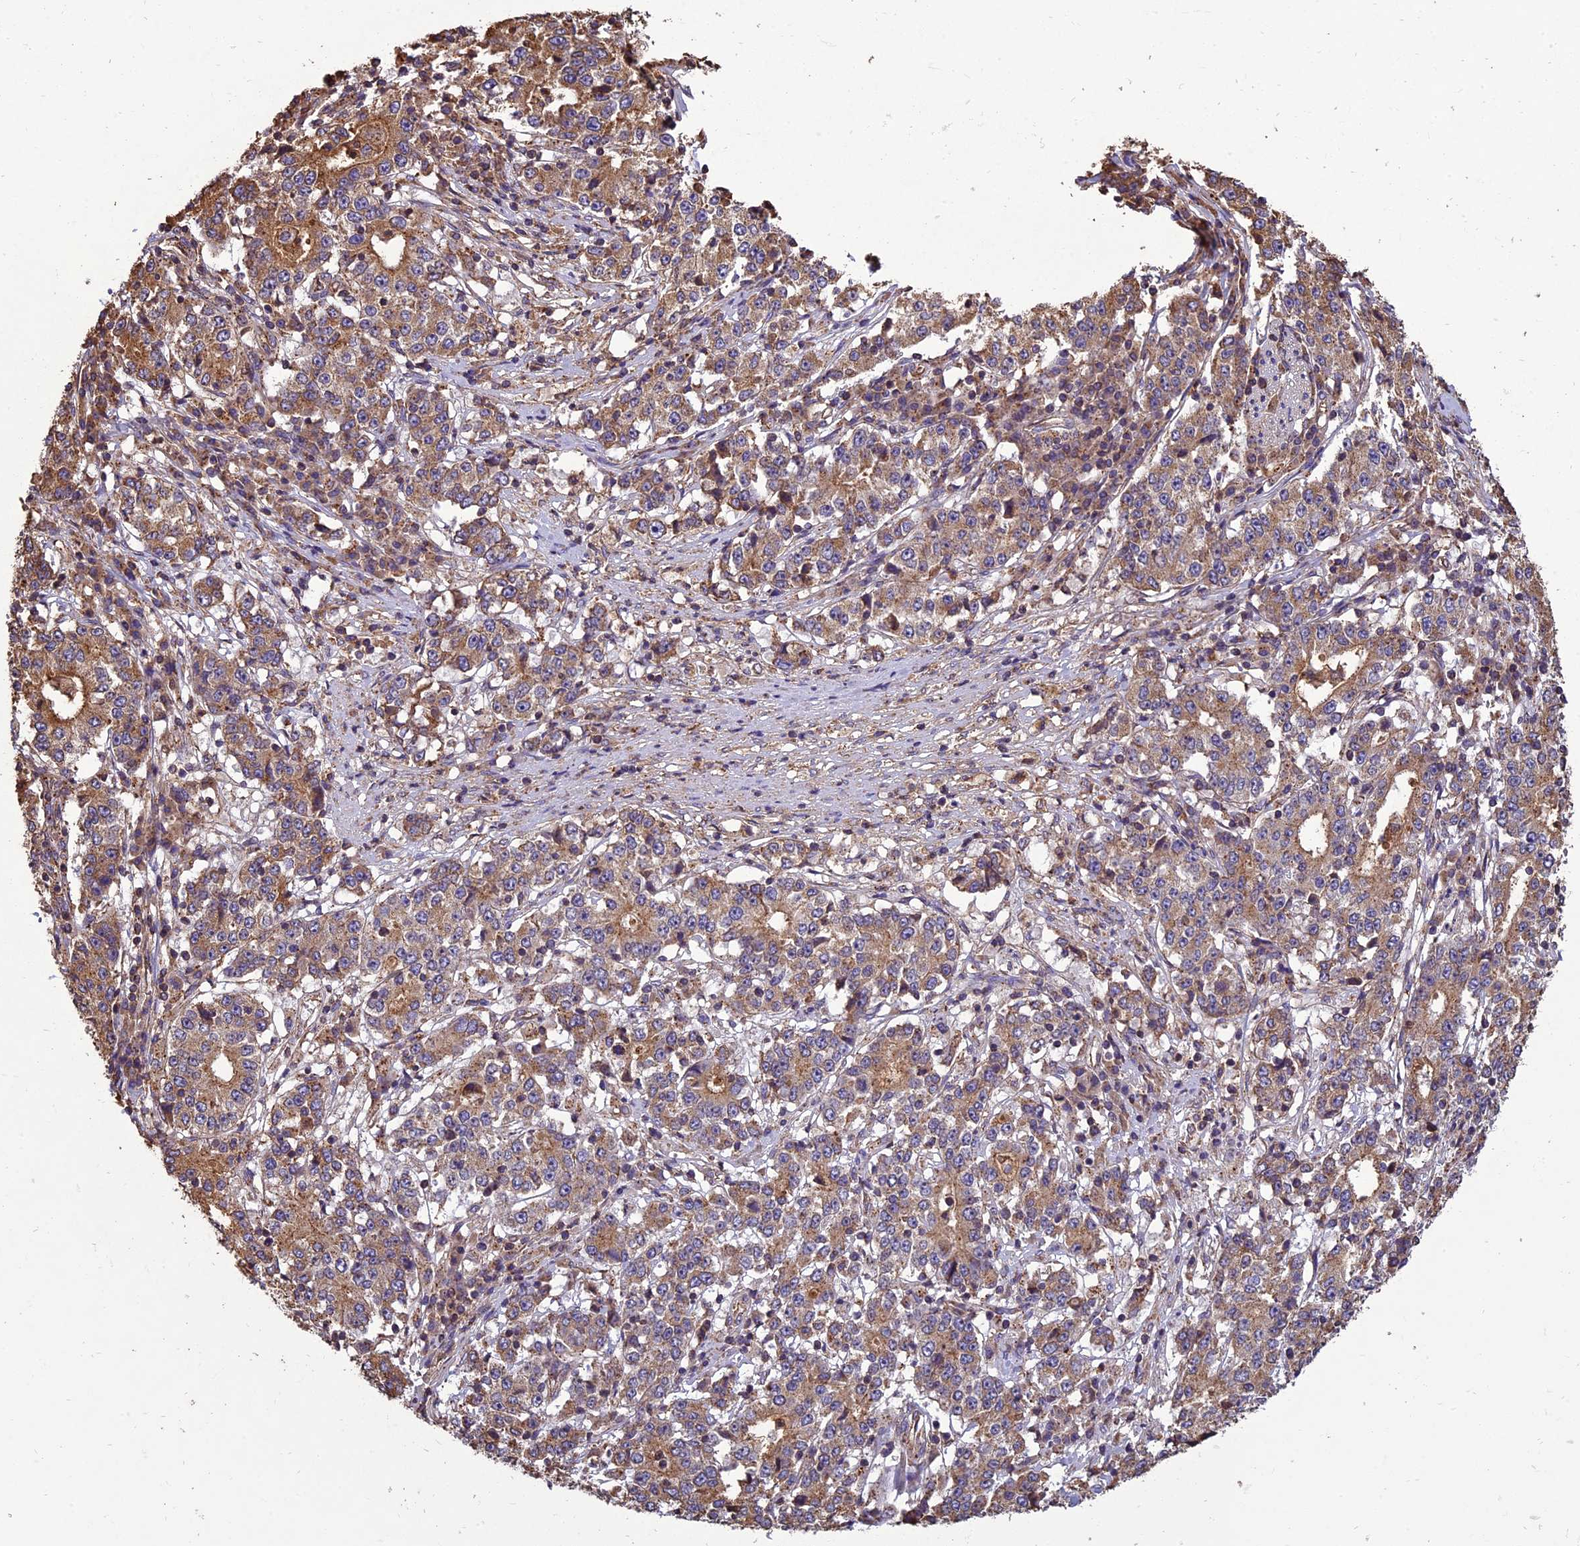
{"staining": {"intensity": "moderate", "quantity": ">75%", "location": "cytoplasmic/membranous"}, "tissue": "stomach cancer", "cell_type": "Tumor cells", "image_type": "cancer", "snomed": [{"axis": "morphology", "description": "Adenocarcinoma, NOS"}, {"axis": "topography", "description": "Stomach"}], "caption": "An immunohistochemistry photomicrograph of tumor tissue is shown. Protein staining in brown highlights moderate cytoplasmic/membranous positivity in stomach adenocarcinoma within tumor cells. Using DAB (brown) and hematoxylin (blue) stains, captured at high magnification using brightfield microscopy.", "gene": "CHMP2A", "patient": {"sex": "male", "age": 59}}